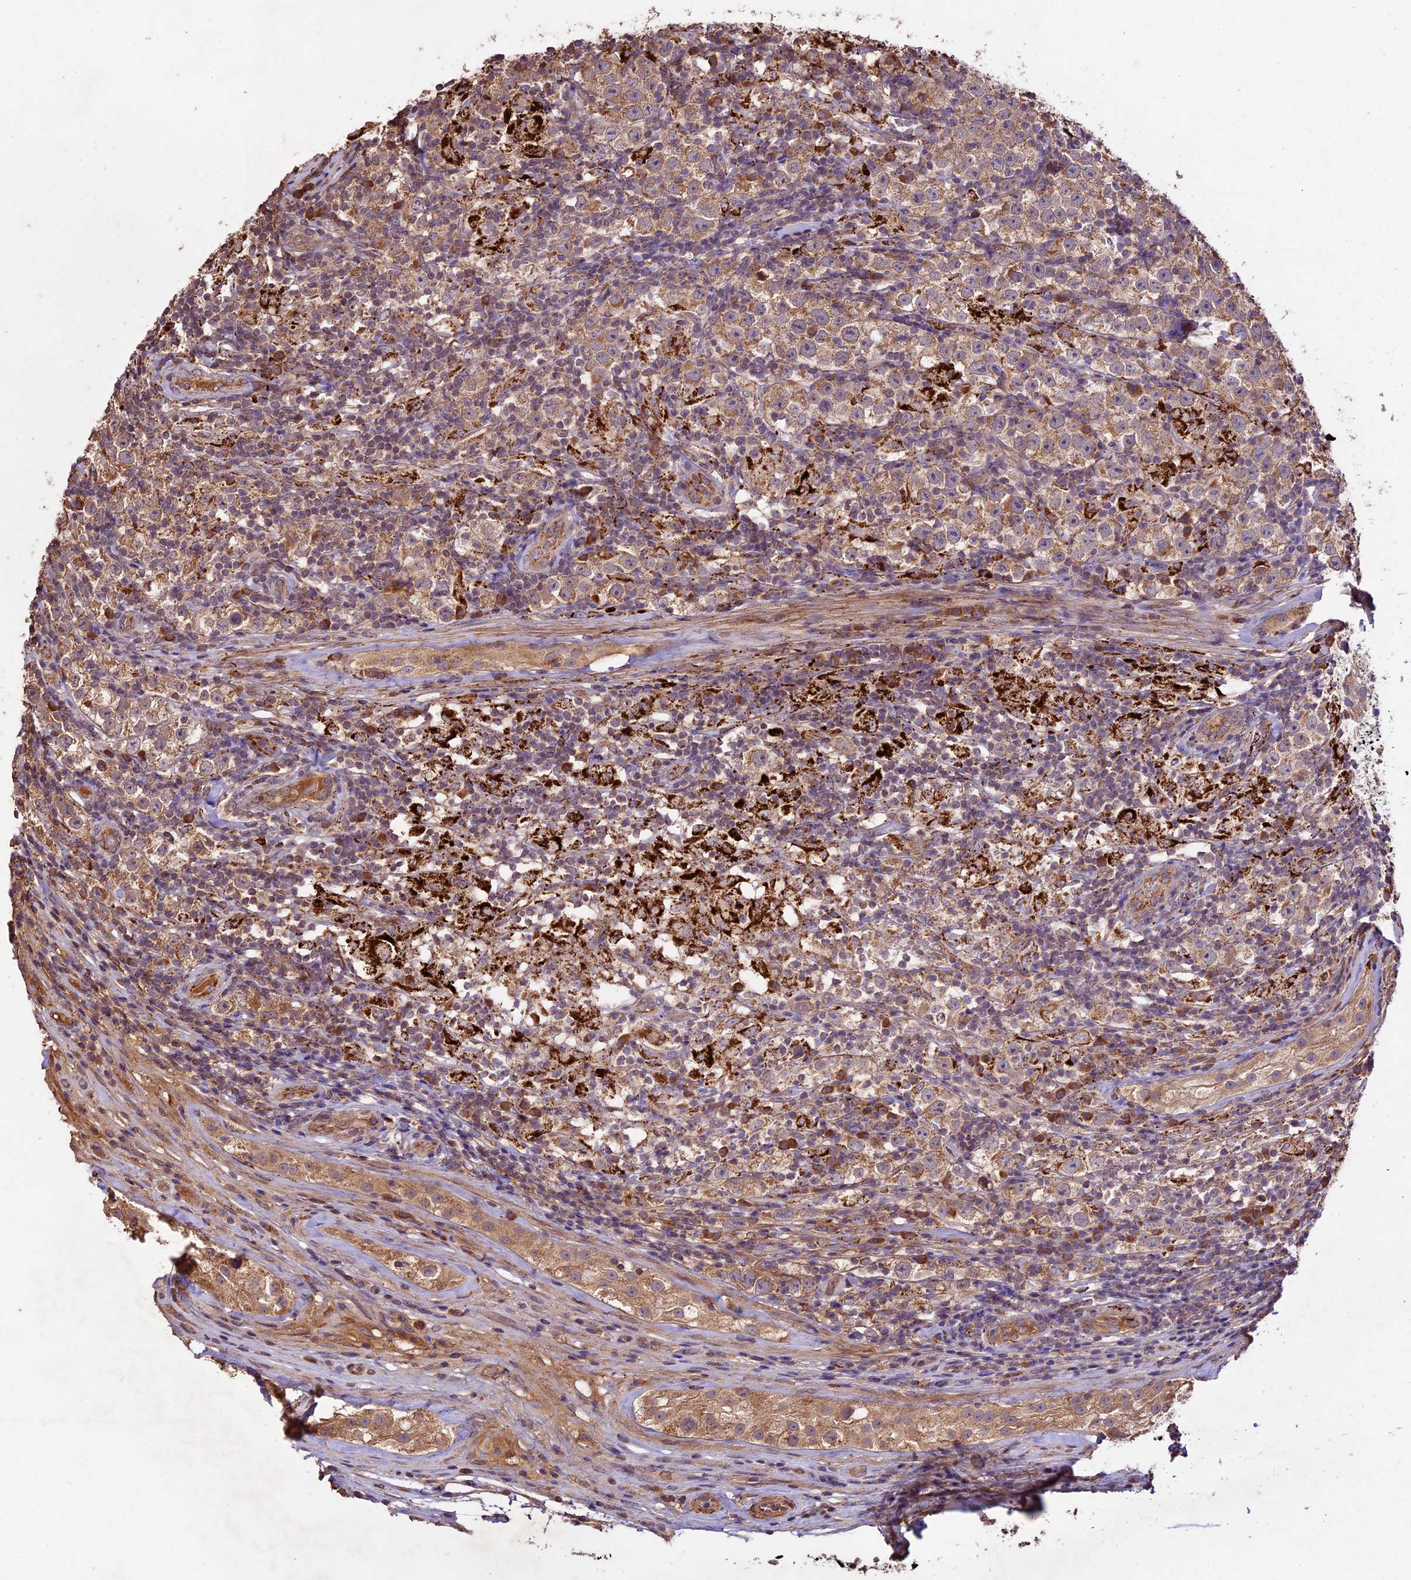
{"staining": {"intensity": "moderate", "quantity": ">75%", "location": "cytoplasmic/membranous"}, "tissue": "testis cancer", "cell_type": "Tumor cells", "image_type": "cancer", "snomed": [{"axis": "morphology", "description": "Normal tissue, NOS"}, {"axis": "morphology", "description": "Urothelial carcinoma, High grade"}, {"axis": "morphology", "description": "Seminoma, NOS"}, {"axis": "morphology", "description": "Carcinoma, Embryonal, NOS"}, {"axis": "topography", "description": "Urinary bladder"}, {"axis": "topography", "description": "Testis"}], "caption": "Tumor cells display moderate cytoplasmic/membranous expression in about >75% of cells in testis urothelial carcinoma (high-grade).", "gene": "CRLF1", "patient": {"sex": "male", "age": 41}}